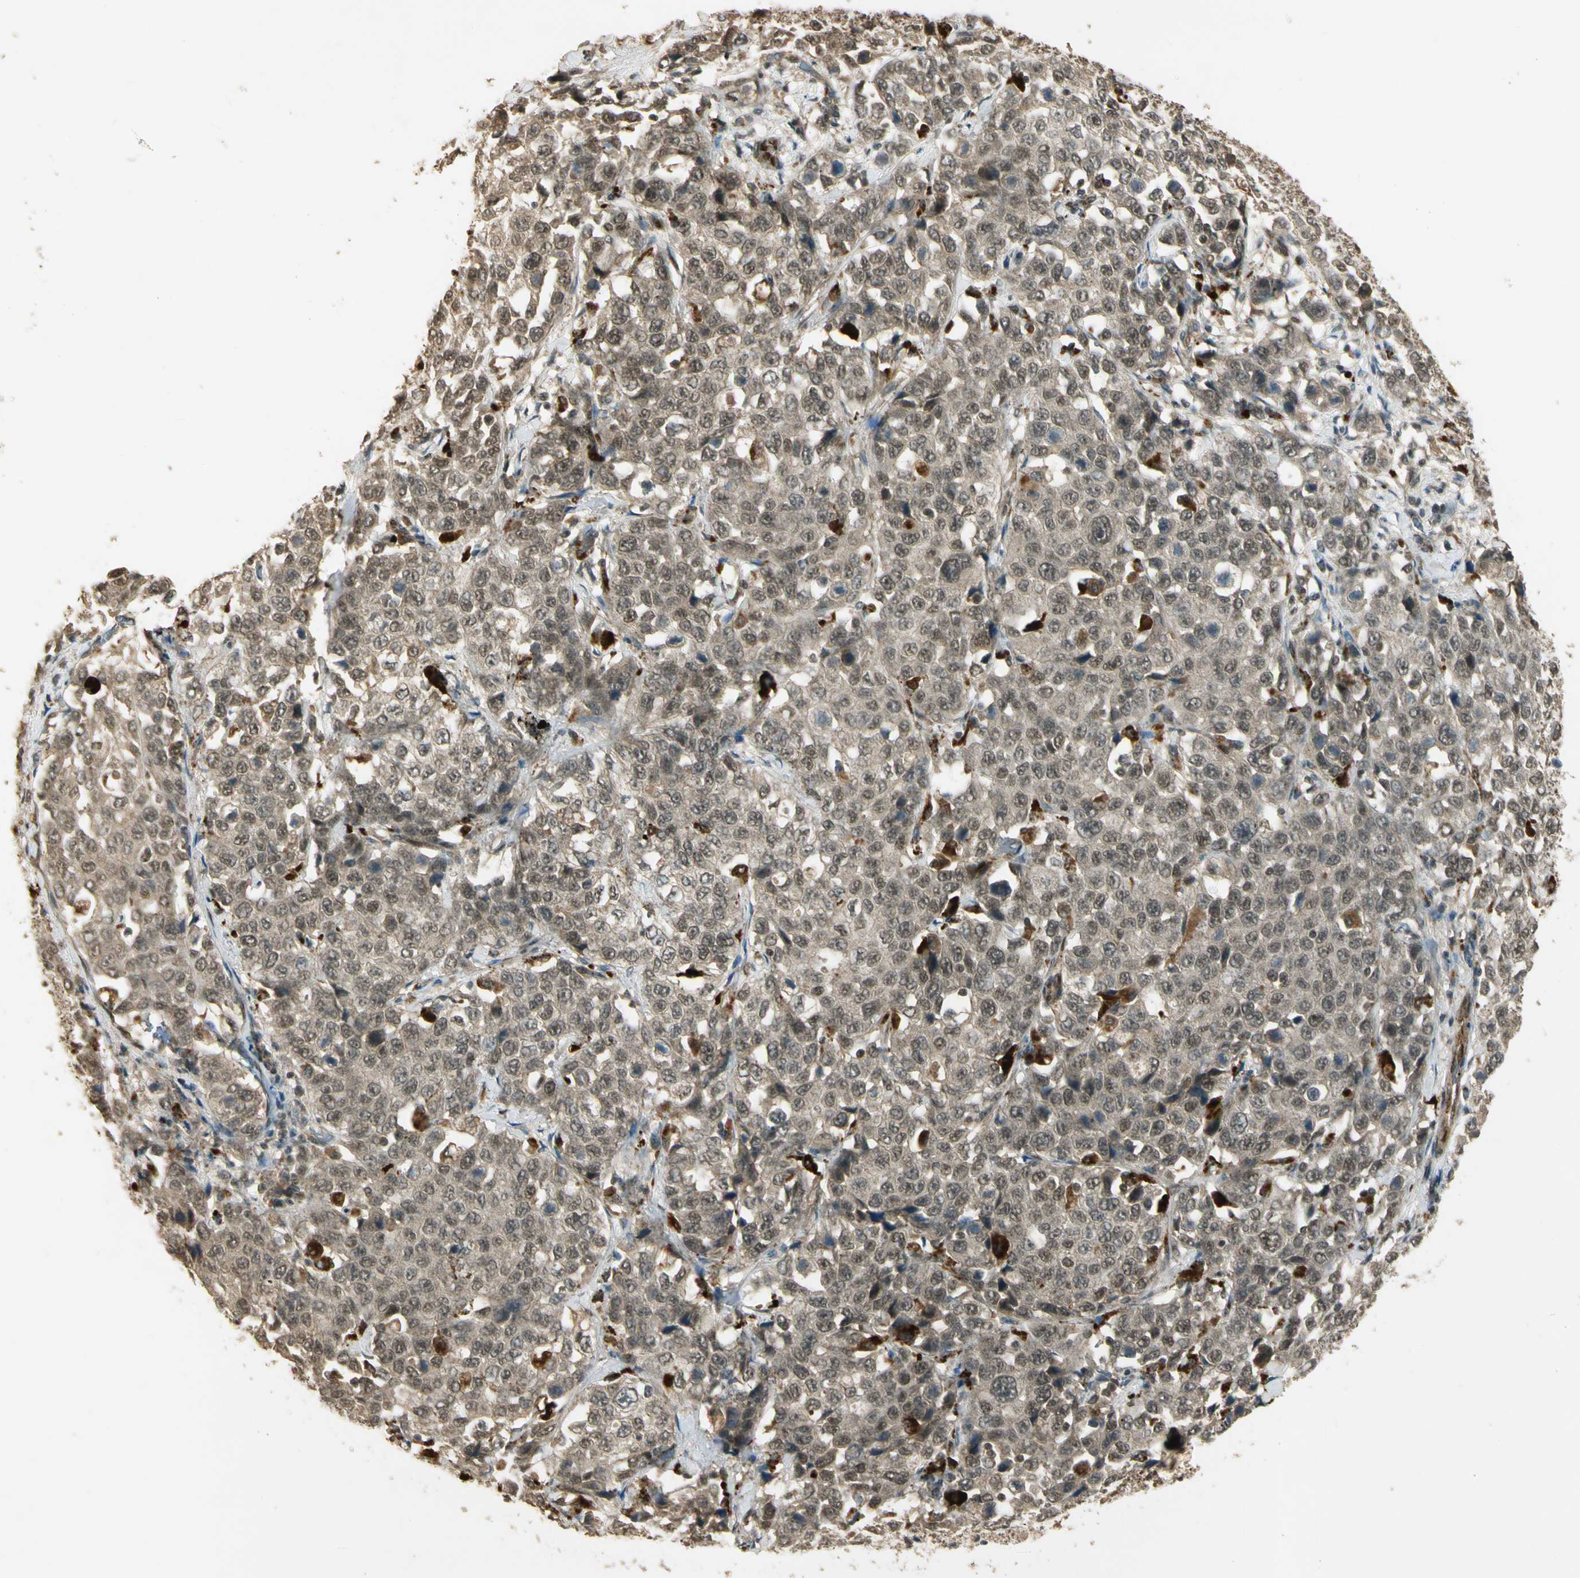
{"staining": {"intensity": "weak", "quantity": ">75%", "location": "nuclear"}, "tissue": "stomach cancer", "cell_type": "Tumor cells", "image_type": "cancer", "snomed": [{"axis": "morphology", "description": "Normal tissue, NOS"}, {"axis": "morphology", "description": "Adenocarcinoma, NOS"}, {"axis": "topography", "description": "Stomach"}], "caption": "DAB (3,3'-diaminobenzidine) immunohistochemical staining of human stomach adenocarcinoma shows weak nuclear protein staining in about >75% of tumor cells. (brown staining indicates protein expression, while blue staining denotes nuclei).", "gene": "GMEB2", "patient": {"sex": "male", "age": 48}}